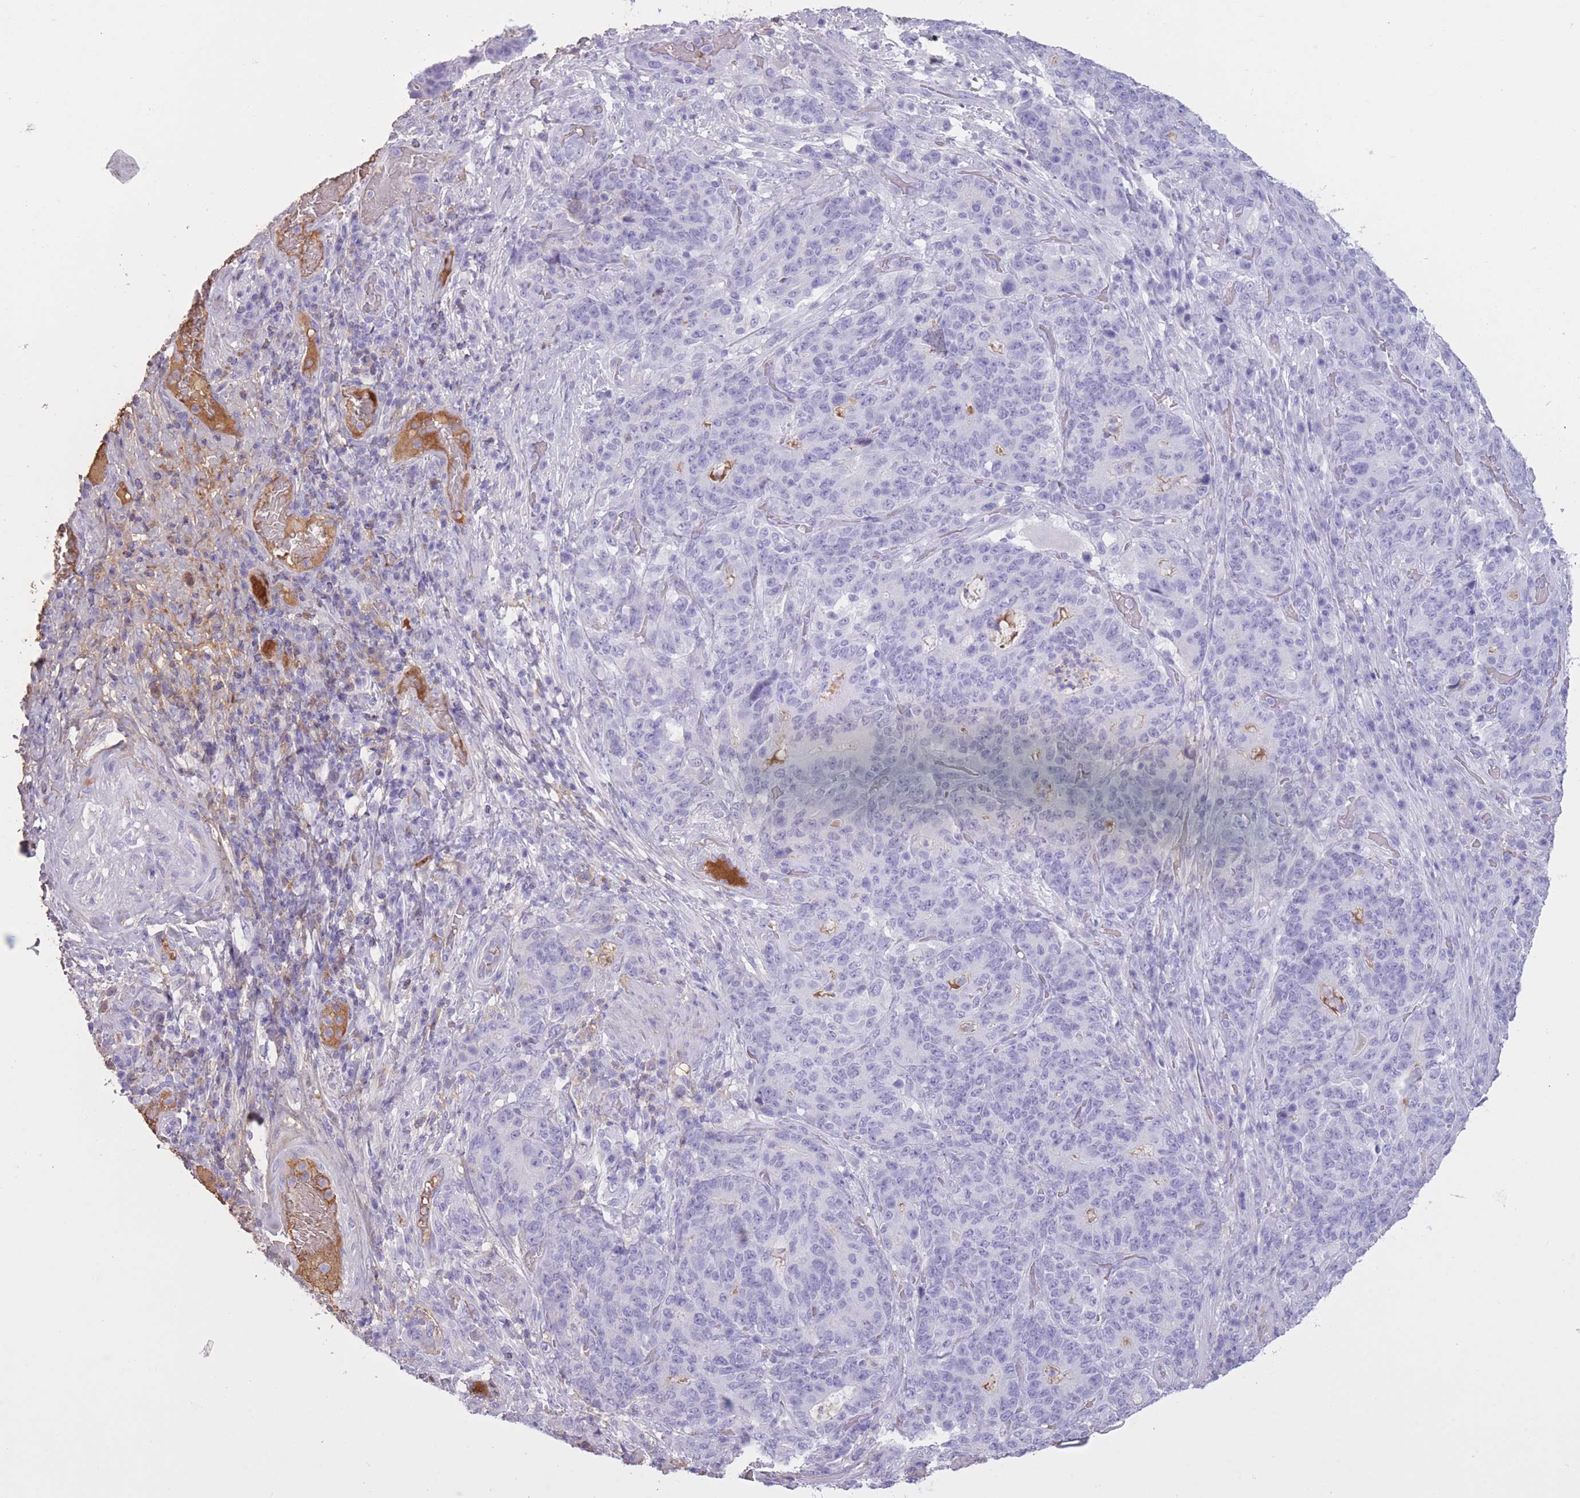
{"staining": {"intensity": "negative", "quantity": "none", "location": "none"}, "tissue": "stomach cancer", "cell_type": "Tumor cells", "image_type": "cancer", "snomed": [{"axis": "morphology", "description": "Normal tissue, NOS"}, {"axis": "morphology", "description": "Adenocarcinoma, NOS"}, {"axis": "topography", "description": "Stomach"}], "caption": "DAB (3,3'-diaminobenzidine) immunohistochemical staining of human stomach cancer exhibits no significant staining in tumor cells. Nuclei are stained in blue.", "gene": "AP3S2", "patient": {"sex": "female", "age": 64}}